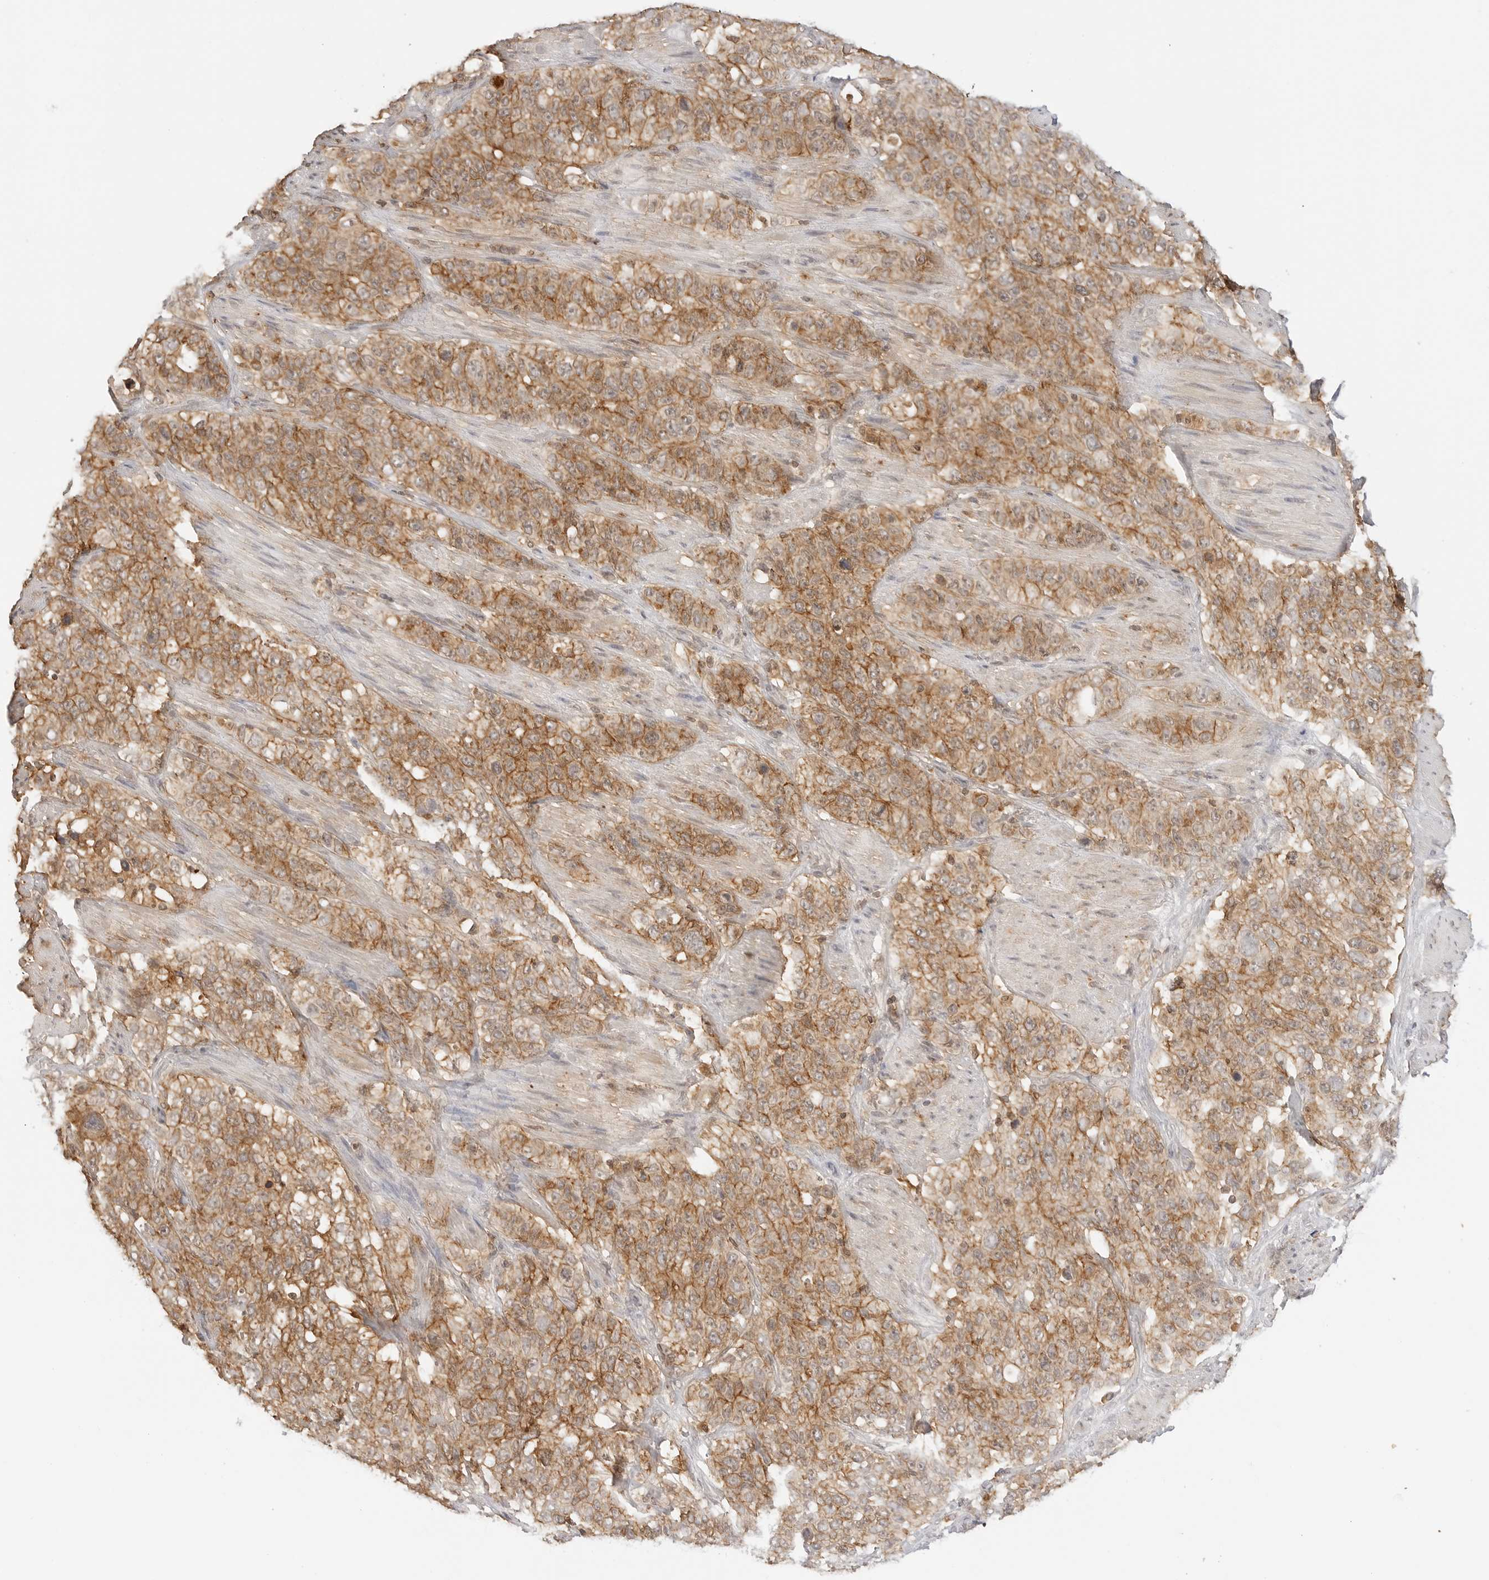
{"staining": {"intensity": "moderate", "quantity": ">75%", "location": "cytoplasmic/membranous"}, "tissue": "stomach cancer", "cell_type": "Tumor cells", "image_type": "cancer", "snomed": [{"axis": "morphology", "description": "Adenocarcinoma, NOS"}, {"axis": "topography", "description": "Stomach"}], "caption": "Immunohistochemical staining of human stomach adenocarcinoma shows medium levels of moderate cytoplasmic/membranous protein expression in about >75% of tumor cells.", "gene": "EPHA1", "patient": {"sex": "male", "age": 48}}